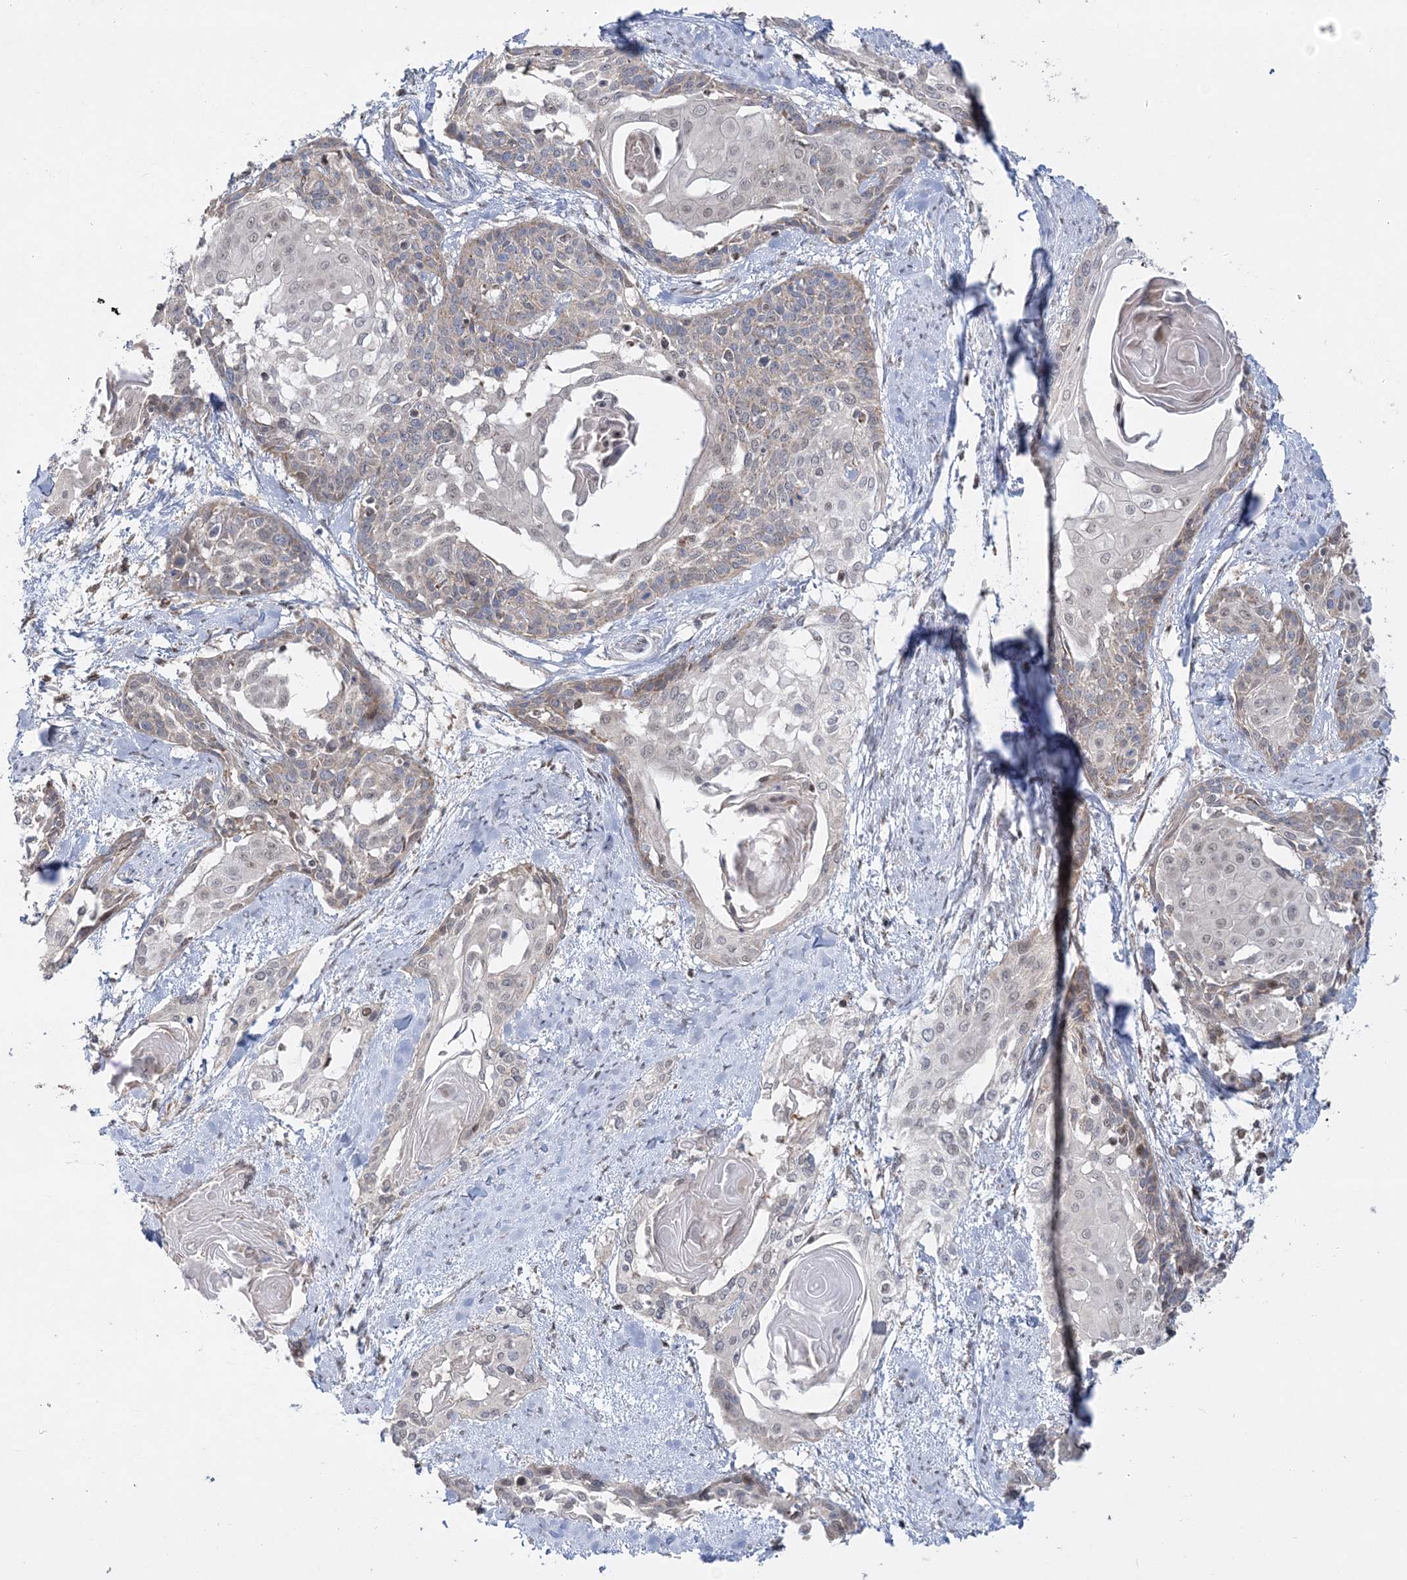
{"staining": {"intensity": "weak", "quantity": "<25%", "location": "cytoplasmic/membranous"}, "tissue": "cervical cancer", "cell_type": "Tumor cells", "image_type": "cancer", "snomed": [{"axis": "morphology", "description": "Squamous cell carcinoma, NOS"}, {"axis": "topography", "description": "Cervix"}], "caption": "Immunohistochemistry photomicrograph of neoplastic tissue: human cervical cancer stained with DAB (3,3'-diaminobenzidine) demonstrates no significant protein staining in tumor cells.", "gene": "GRSF1", "patient": {"sex": "female", "age": 57}}